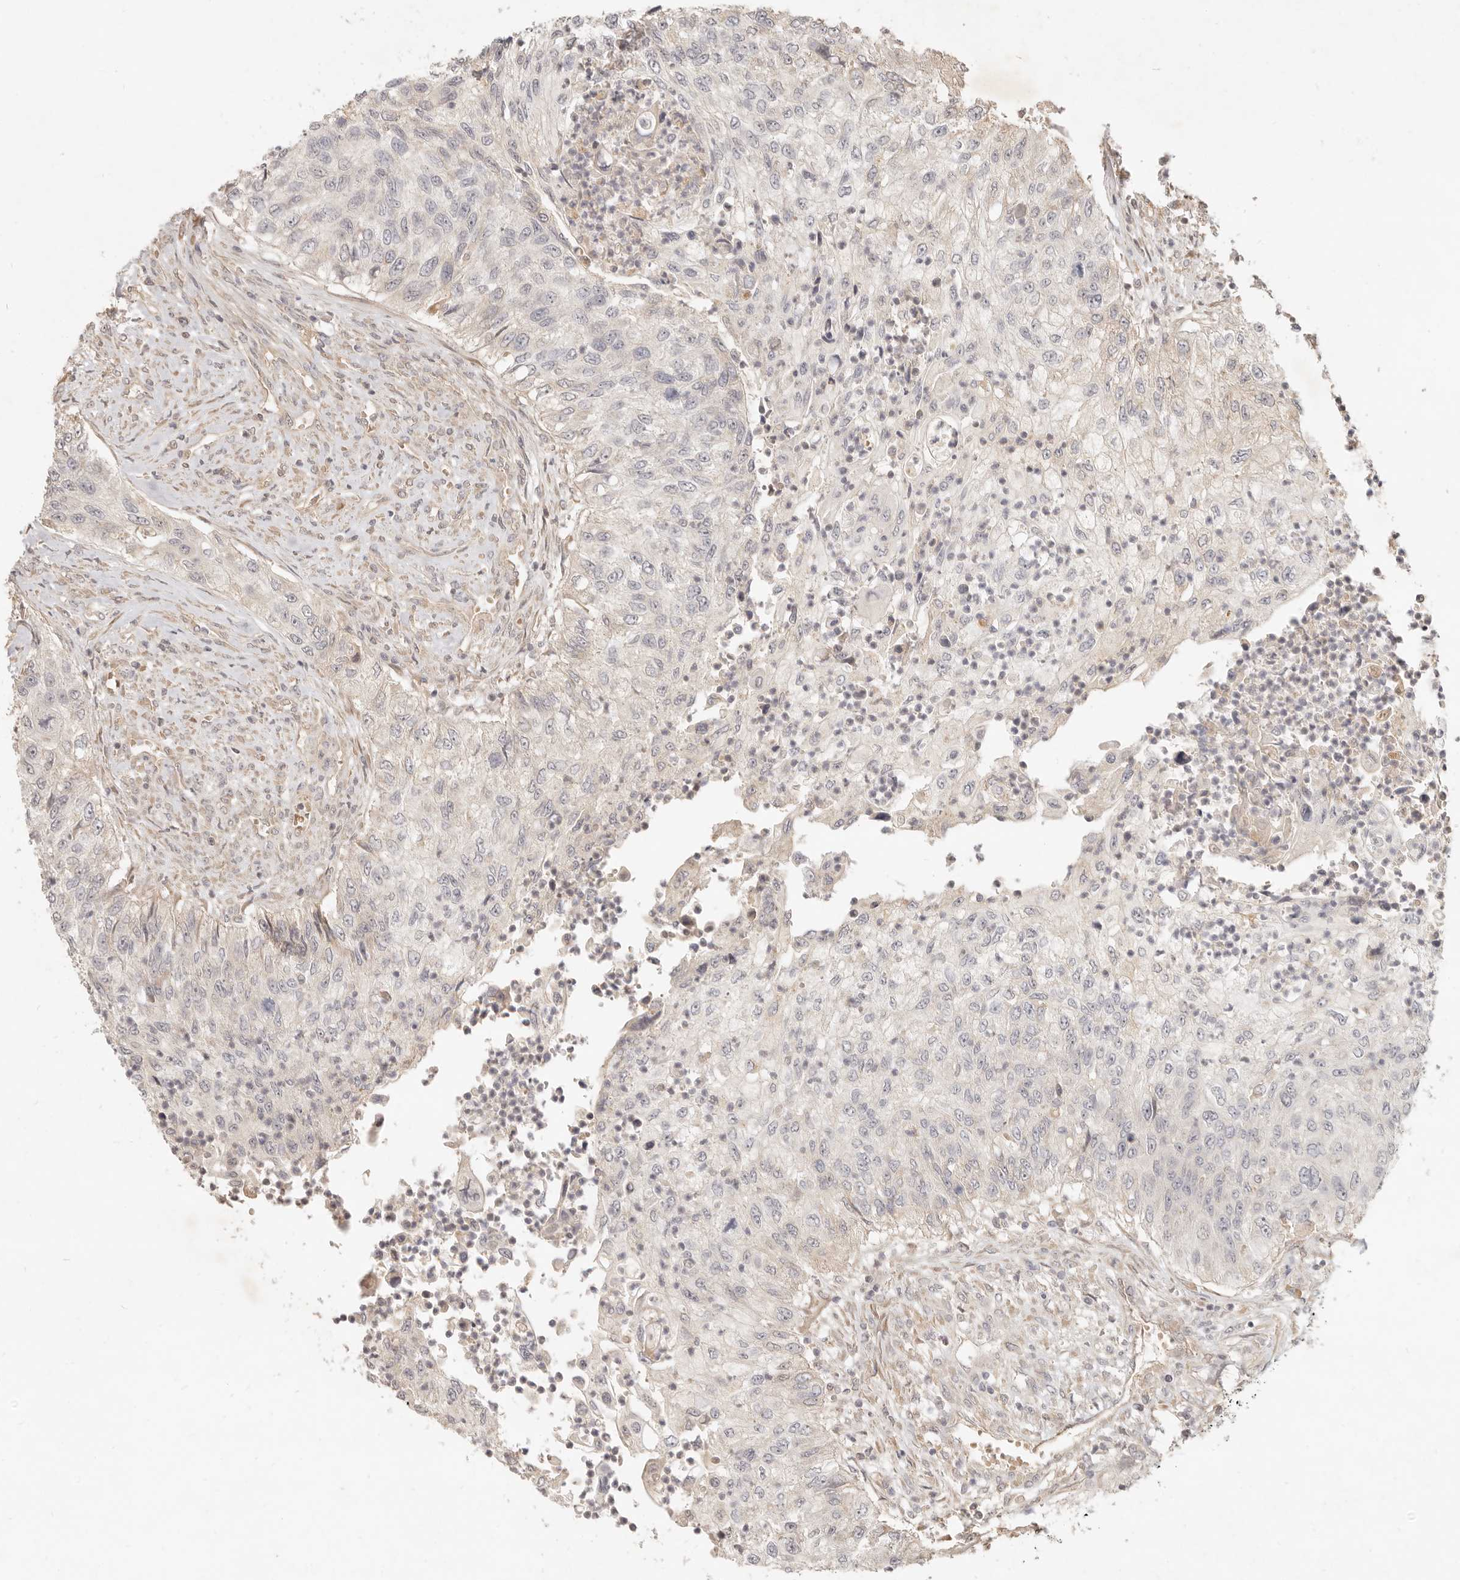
{"staining": {"intensity": "negative", "quantity": "none", "location": "none"}, "tissue": "urothelial cancer", "cell_type": "Tumor cells", "image_type": "cancer", "snomed": [{"axis": "morphology", "description": "Urothelial carcinoma, High grade"}, {"axis": "topography", "description": "Urinary bladder"}], "caption": "A high-resolution micrograph shows immunohistochemistry (IHC) staining of high-grade urothelial carcinoma, which reveals no significant expression in tumor cells. The staining is performed using DAB brown chromogen with nuclei counter-stained in using hematoxylin.", "gene": "UBXN11", "patient": {"sex": "female", "age": 60}}